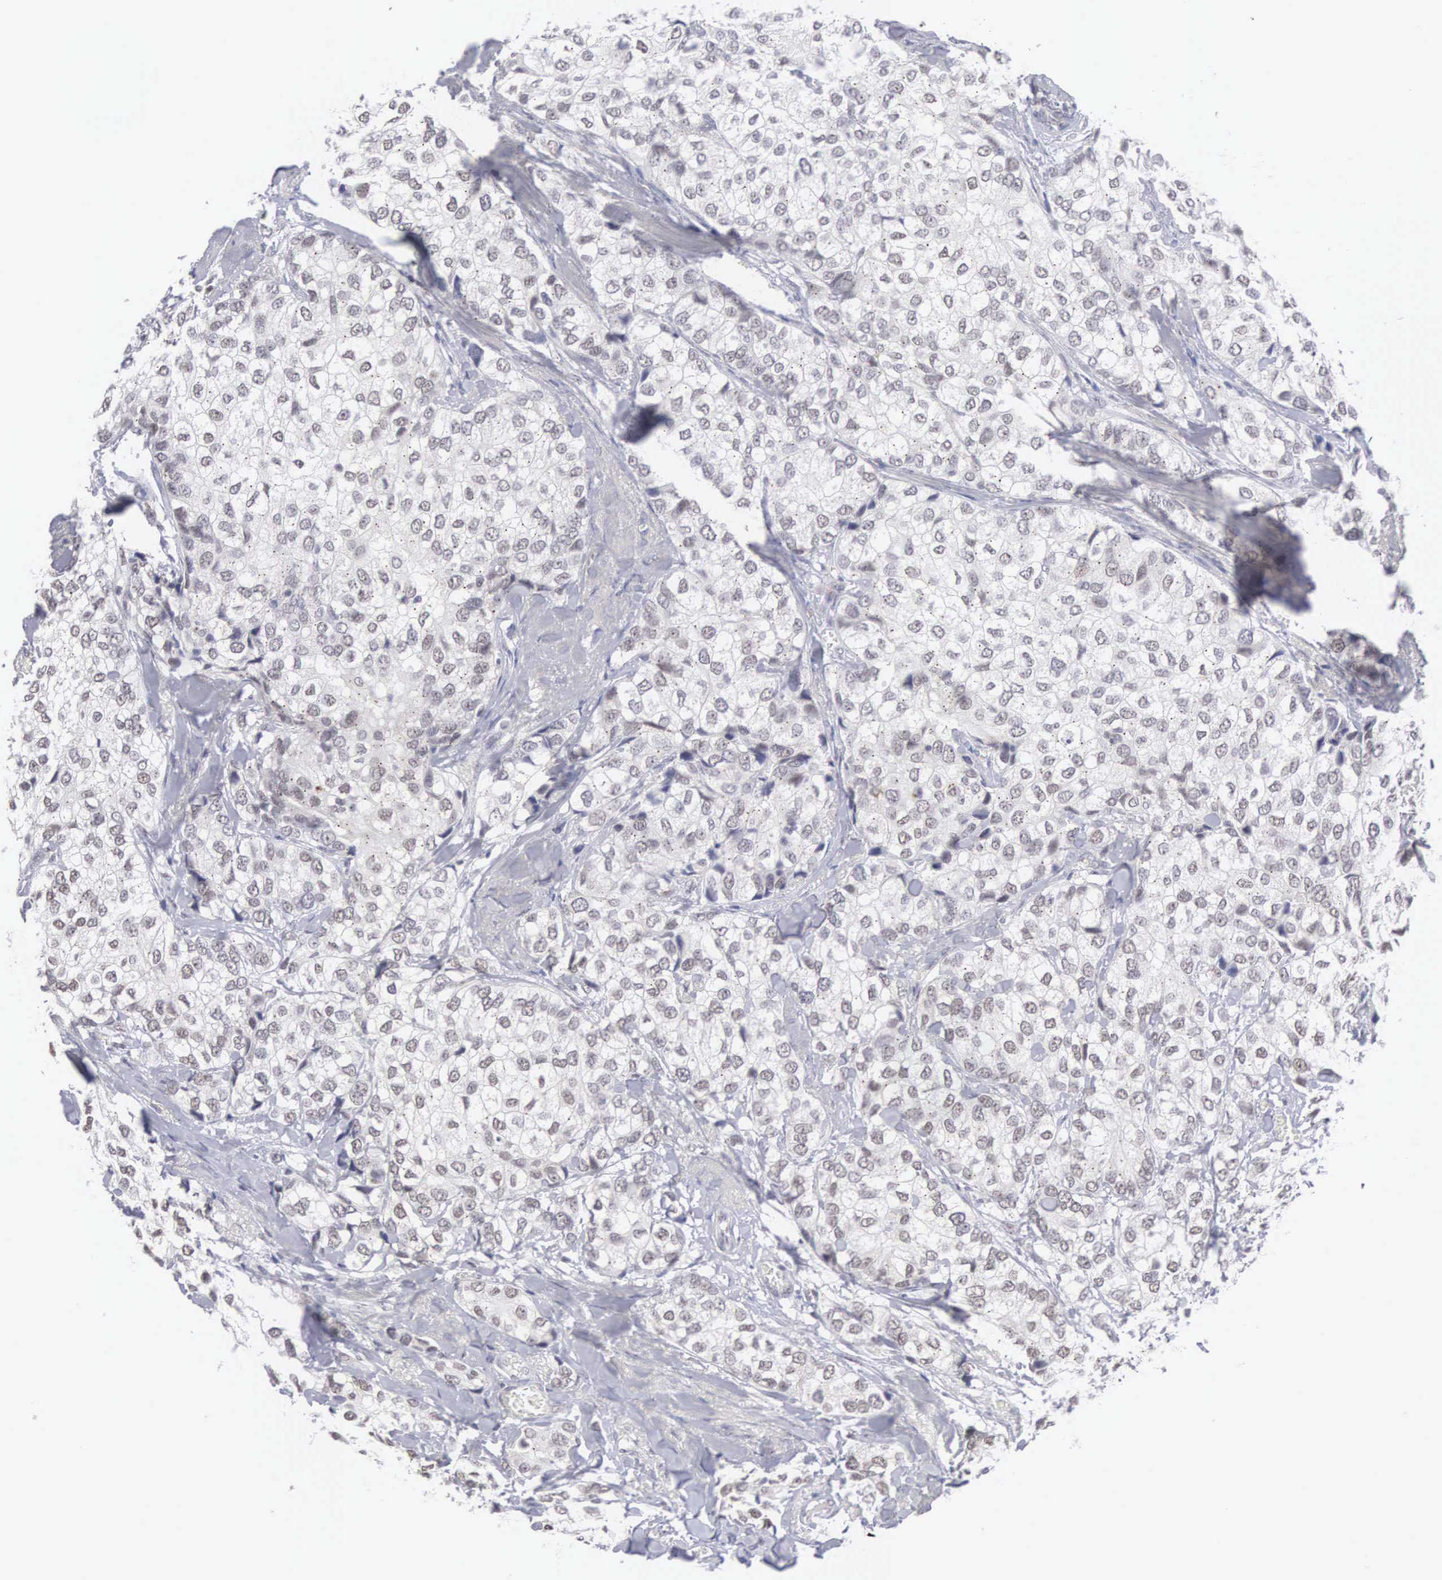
{"staining": {"intensity": "weak", "quantity": "25%-75%", "location": "nuclear"}, "tissue": "breast cancer", "cell_type": "Tumor cells", "image_type": "cancer", "snomed": [{"axis": "morphology", "description": "Duct carcinoma"}, {"axis": "topography", "description": "Breast"}], "caption": "Brown immunohistochemical staining in human breast cancer shows weak nuclear positivity in about 25%-75% of tumor cells.", "gene": "MNAT1", "patient": {"sex": "female", "age": 68}}